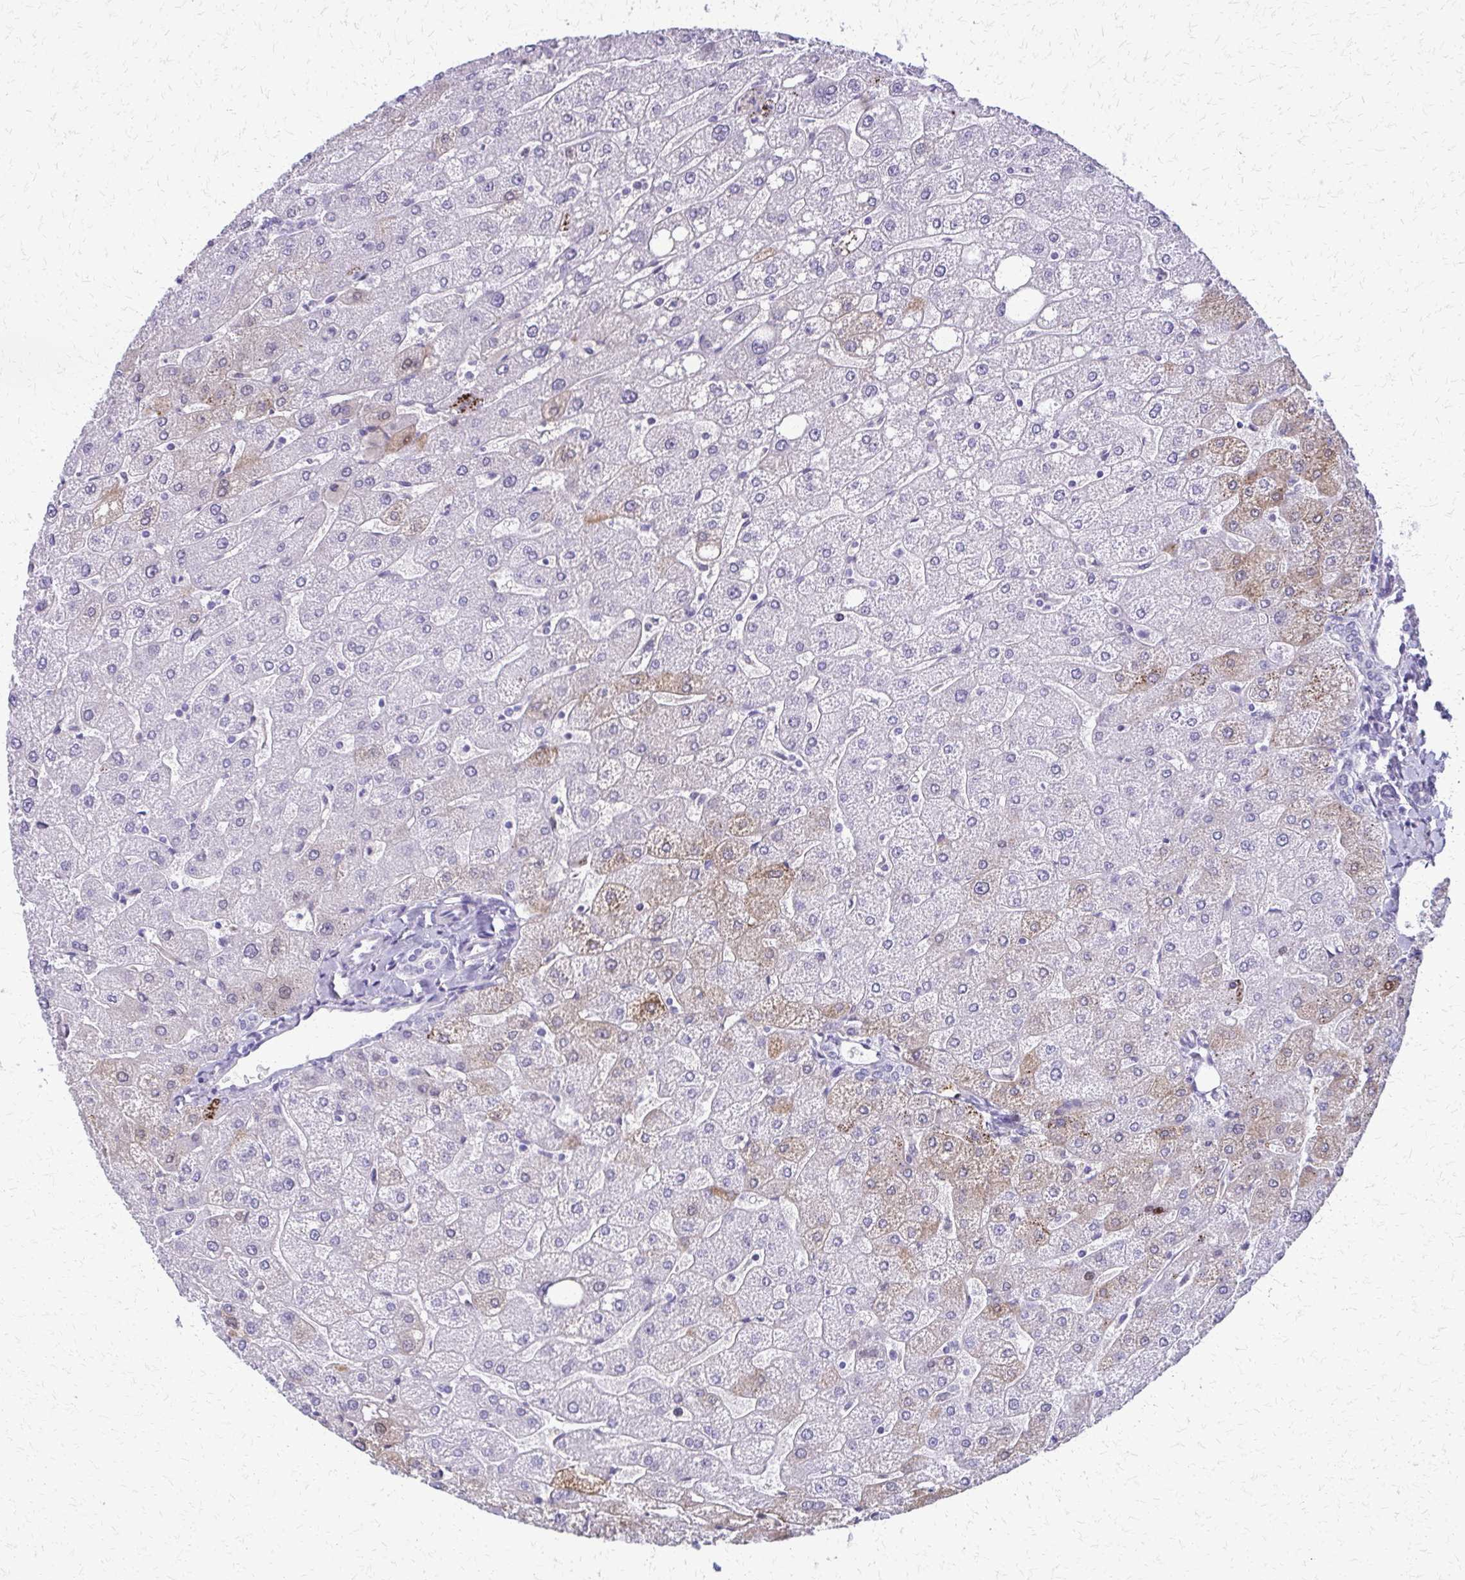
{"staining": {"intensity": "negative", "quantity": "none", "location": "none"}, "tissue": "liver", "cell_type": "Cholangiocytes", "image_type": "normal", "snomed": [{"axis": "morphology", "description": "Normal tissue, NOS"}, {"axis": "topography", "description": "Liver"}], "caption": "Histopathology image shows no significant protein staining in cholangiocytes of benign liver.", "gene": "FAM162B", "patient": {"sex": "male", "age": 67}}